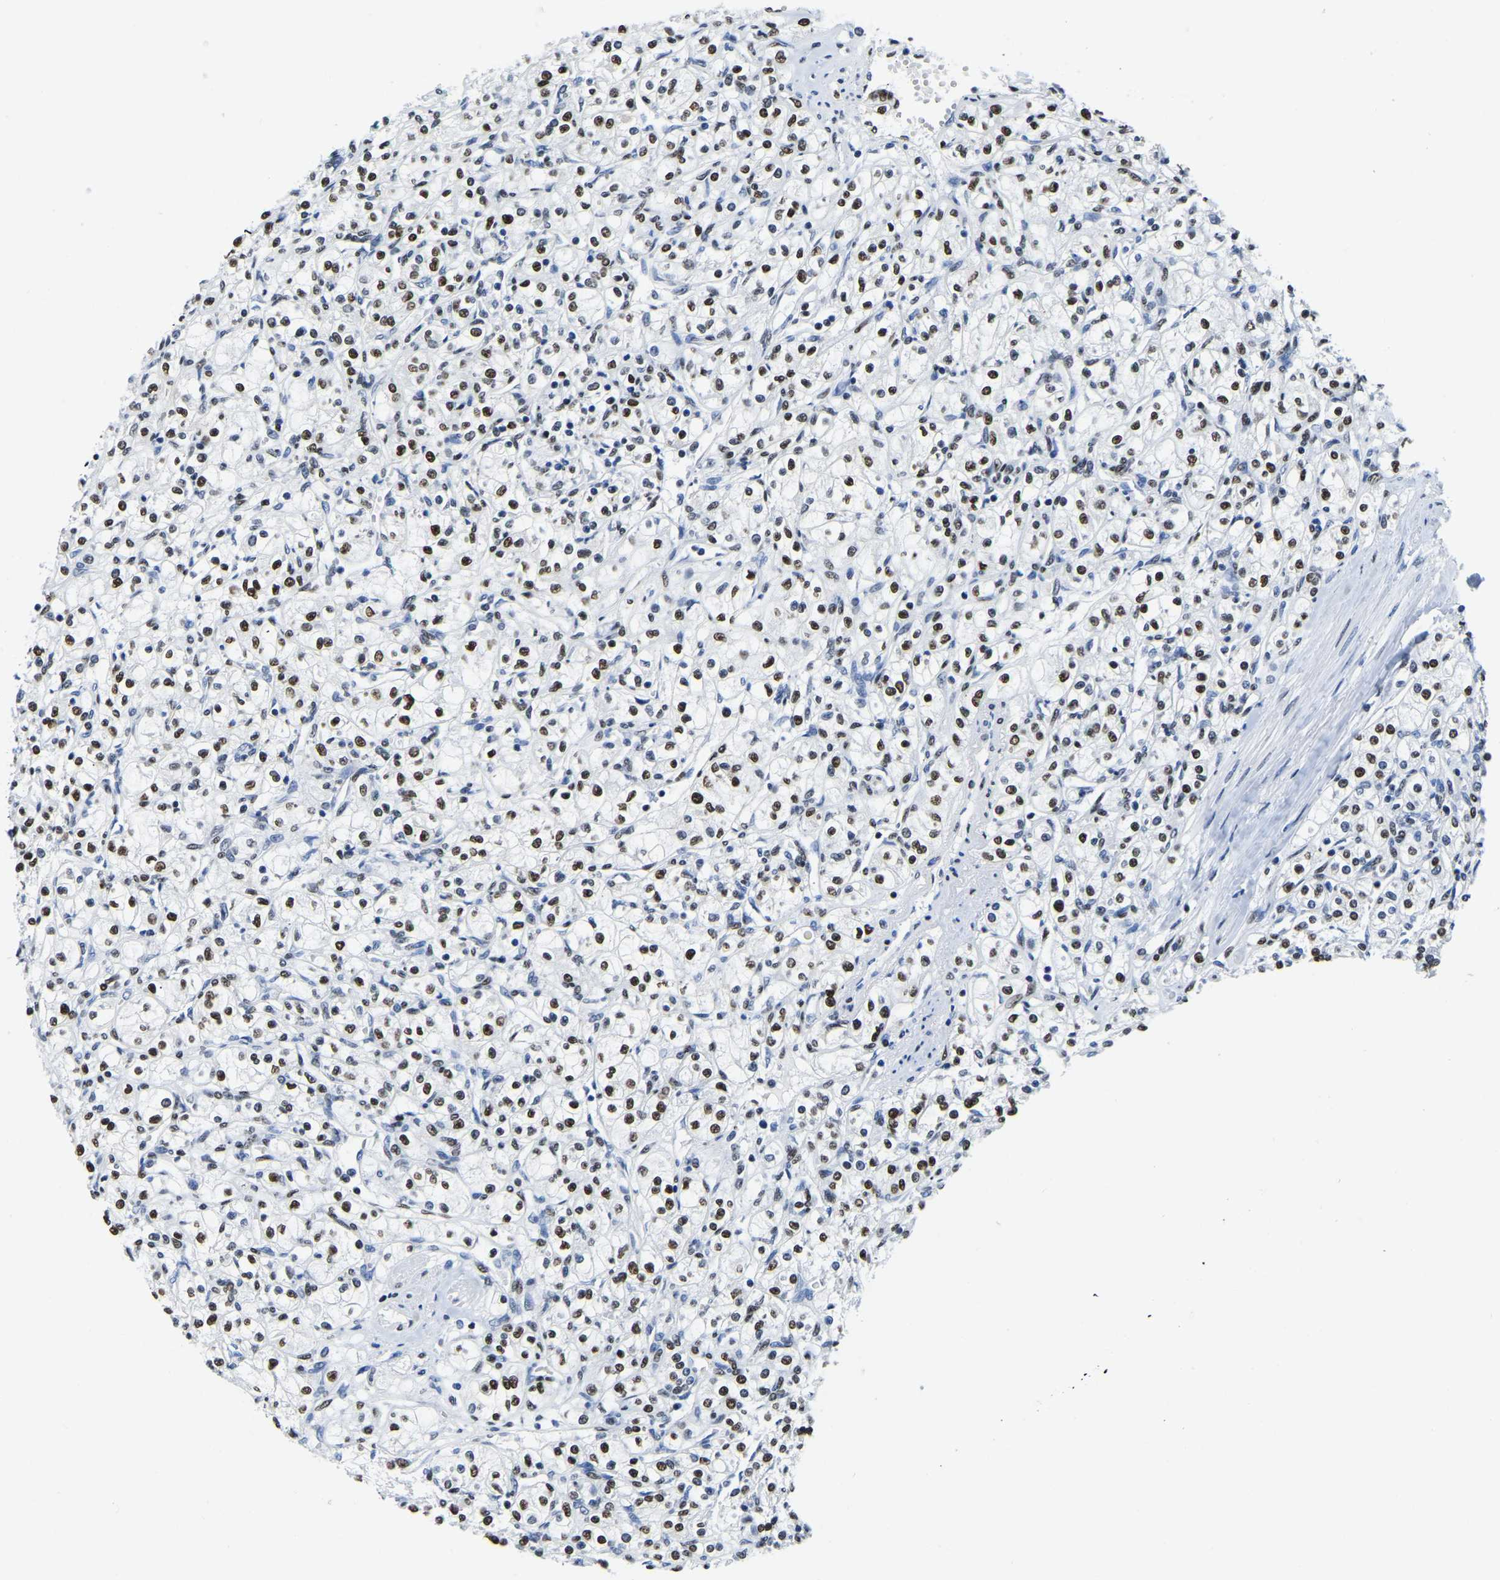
{"staining": {"intensity": "moderate", "quantity": ">75%", "location": "nuclear"}, "tissue": "renal cancer", "cell_type": "Tumor cells", "image_type": "cancer", "snomed": [{"axis": "morphology", "description": "Adenocarcinoma, NOS"}, {"axis": "topography", "description": "Kidney"}], "caption": "Immunohistochemistry of human renal cancer displays medium levels of moderate nuclear positivity in about >75% of tumor cells. (brown staining indicates protein expression, while blue staining denotes nuclei).", "gene": "UBA1", "patient": {"sex": "male", "age": 77}}